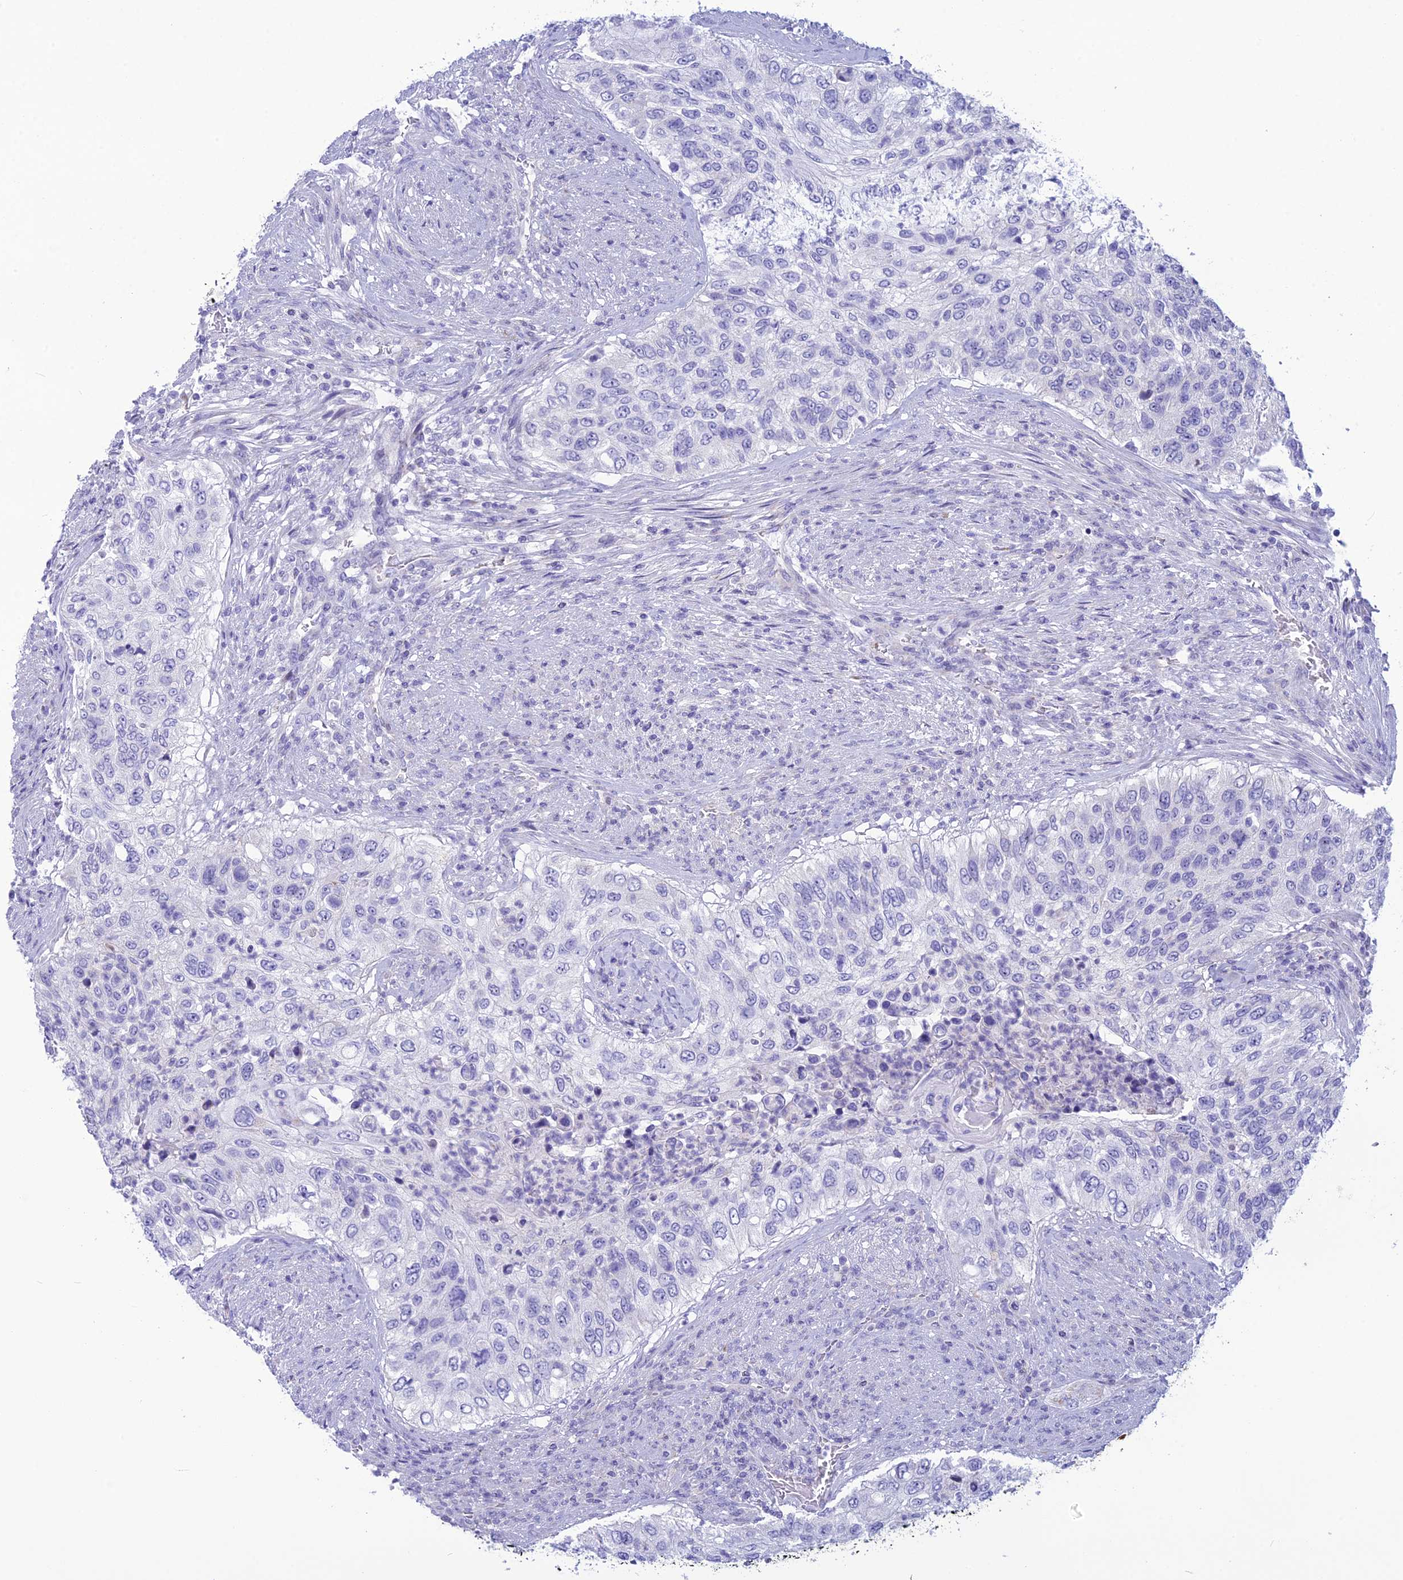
{"staining": {"intensity": "negative", "quantity": "none", "location": "none"}, "tissue": "urothelial cancer", "cell_type": "Tumor cells", "image_type": "cancer", "snomed": [{"axis": "morphology", "description": "Urothelial carcinoma, High grade"}, {"axis": "topography", "description": "Urinary bladder"}], "caption": "Immunohistochemical staining of human urothelial cancer demonstrates no significant staining in tumor cells.", "gene": "POMGNT1", "patient": {"sex": "female", "age": 60}}